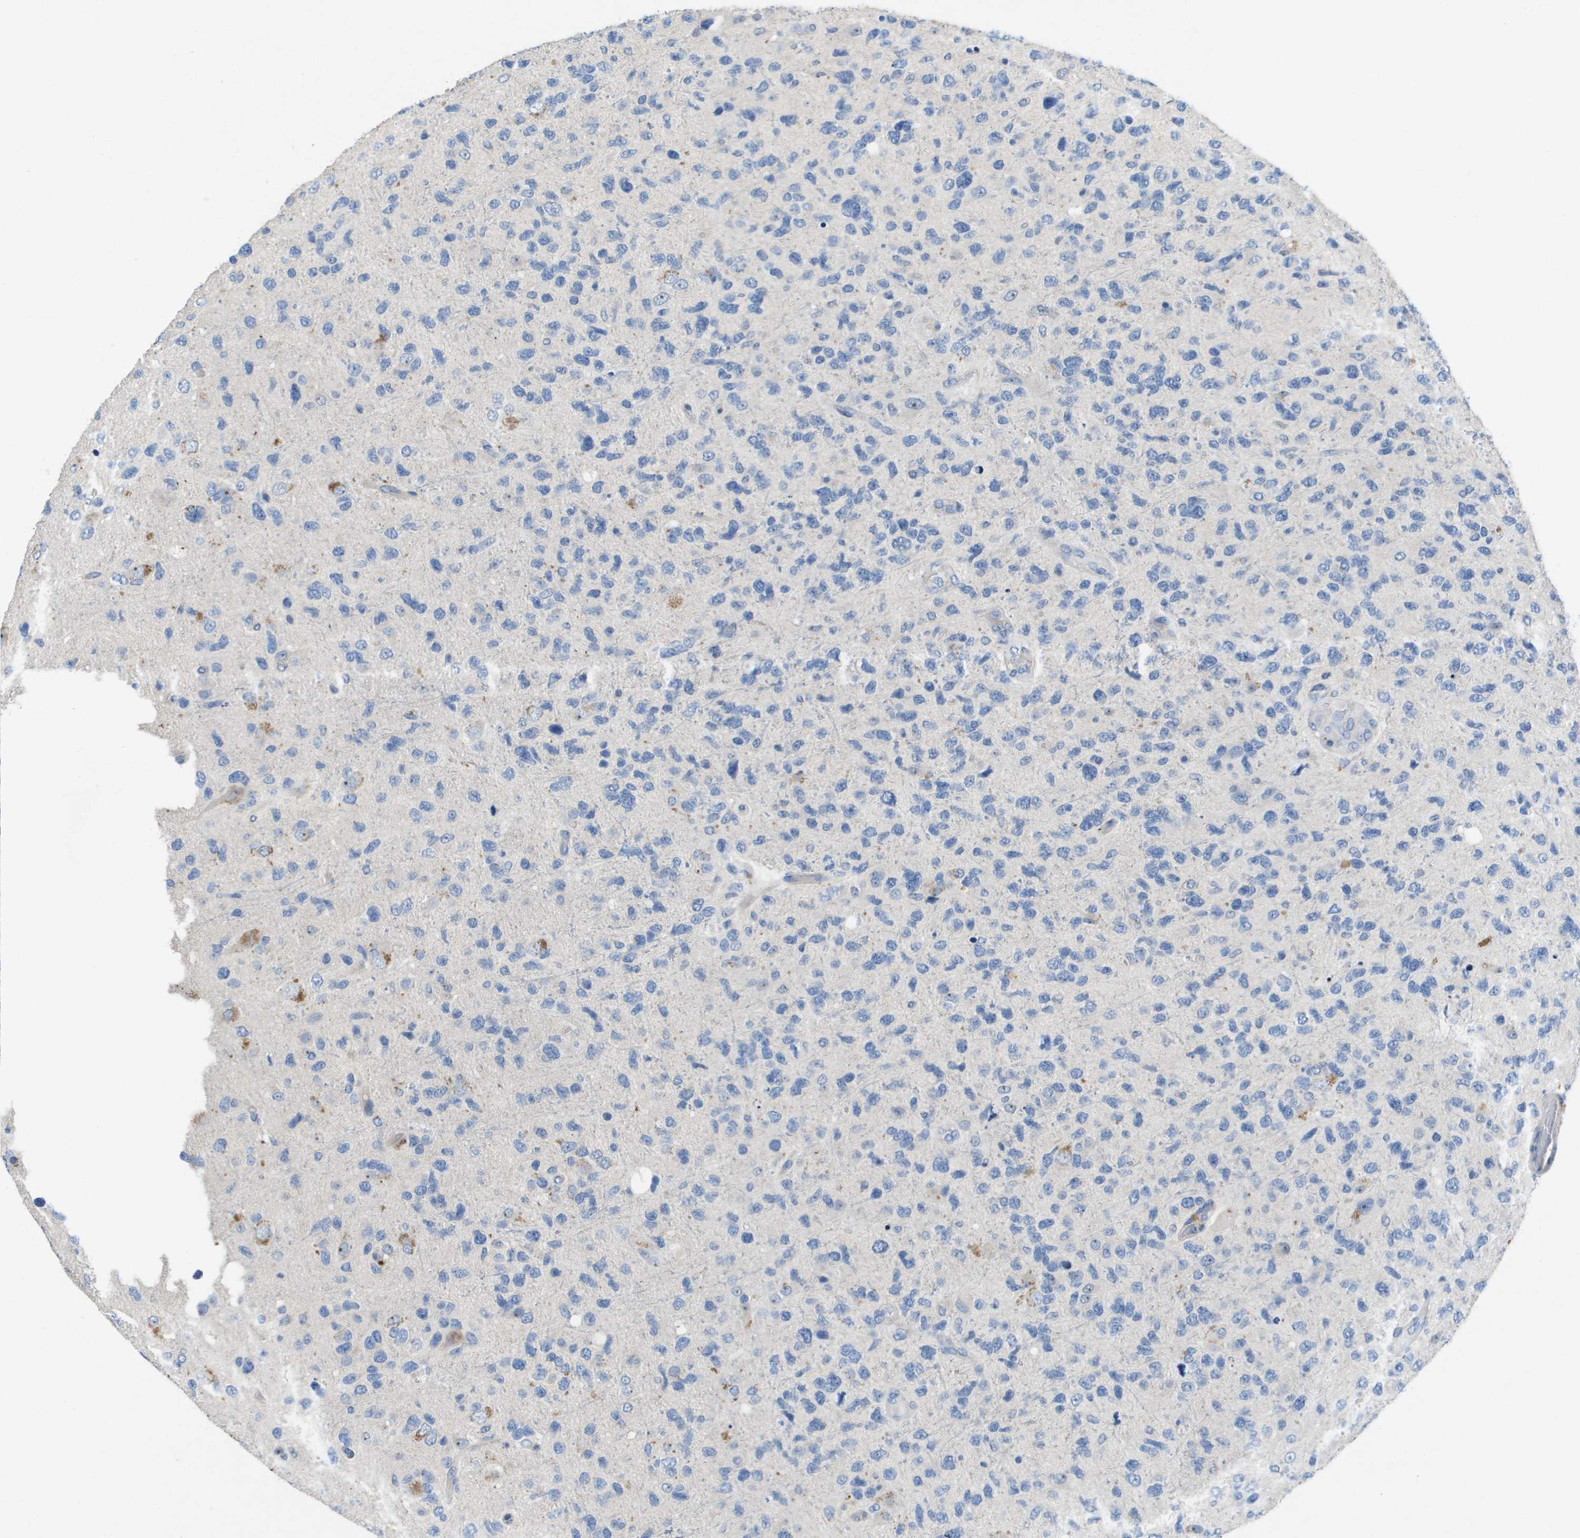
{"staining": {"intensity": "negative", "quantity": "none", "location": "none"}, "tissue": "glioma", "cell_type": "Tumor cells", "image_type": "cancer", "snomed": [{"axis": "morphology", "description": "Glioma, malignant, High grade"}, {"axis": "topography", "description": "Brain"}], "caption": "This is an immunohistochemistry (IHC) histopathology image of human glioma. There is no expression in tumor cells.", "gene": "B3GNT5", "patient": {"sex": "female", "age": 58}}